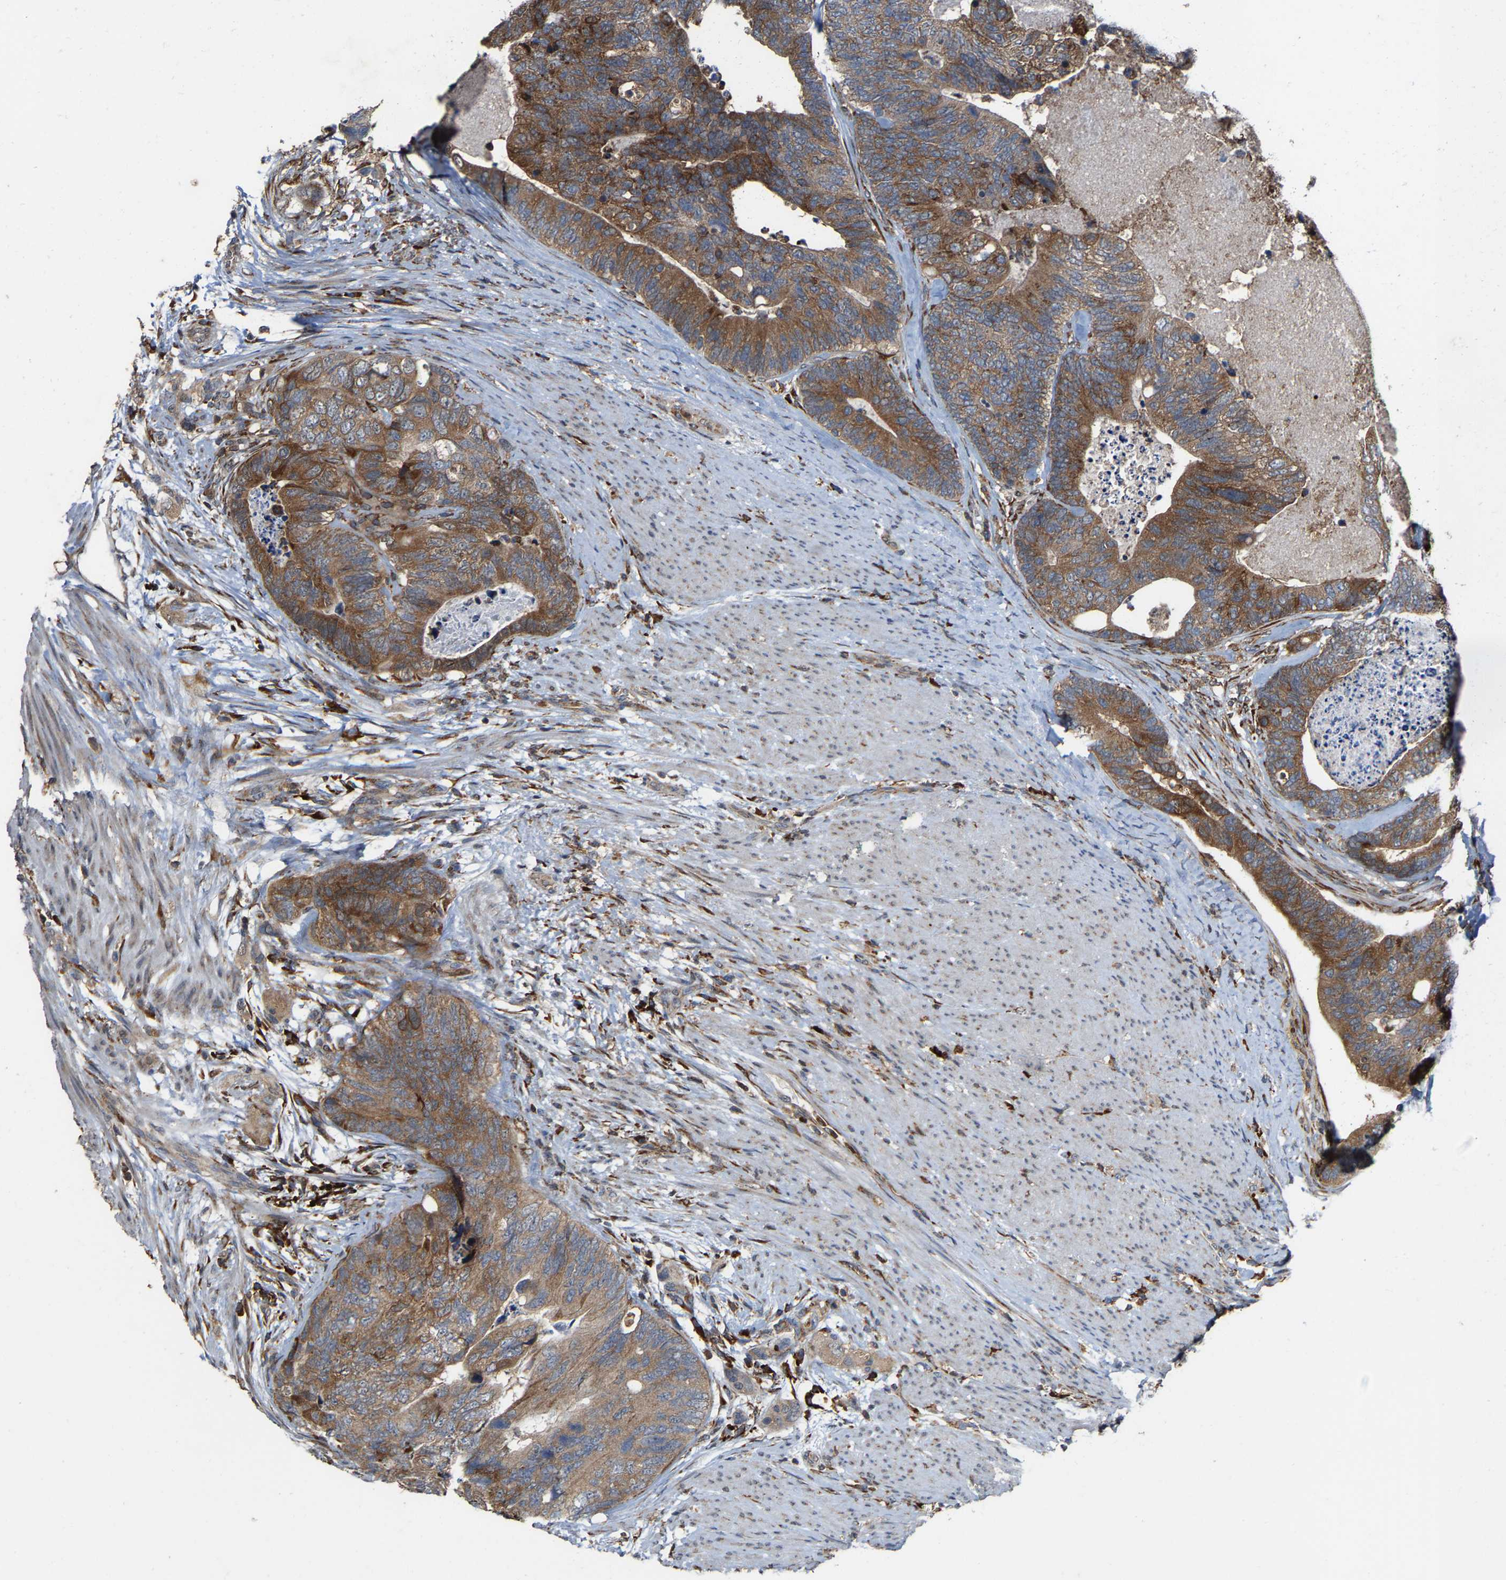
{"staining": {"intensity": "strong", "quantity": ">75%", "location": "cytoplasmic/membranous"}, "tissue": "colorectal cancer", "cell_type": "Tumor cells", "image_type": "cancer", "snomed": [{"axis": "morphology", "description": "Adenocarcinoma, NOS"}, {"axis": "topography", "description": "Colon"}], "caption": "This image exhibits immunohistochemistry (IHC) staining of human colorectal cancer, with high strong cytoplasmic/membranous staining in about >75% of tumor cells.", "gene": "FGD3", "patient": {"sex": "female", "age": 67}}